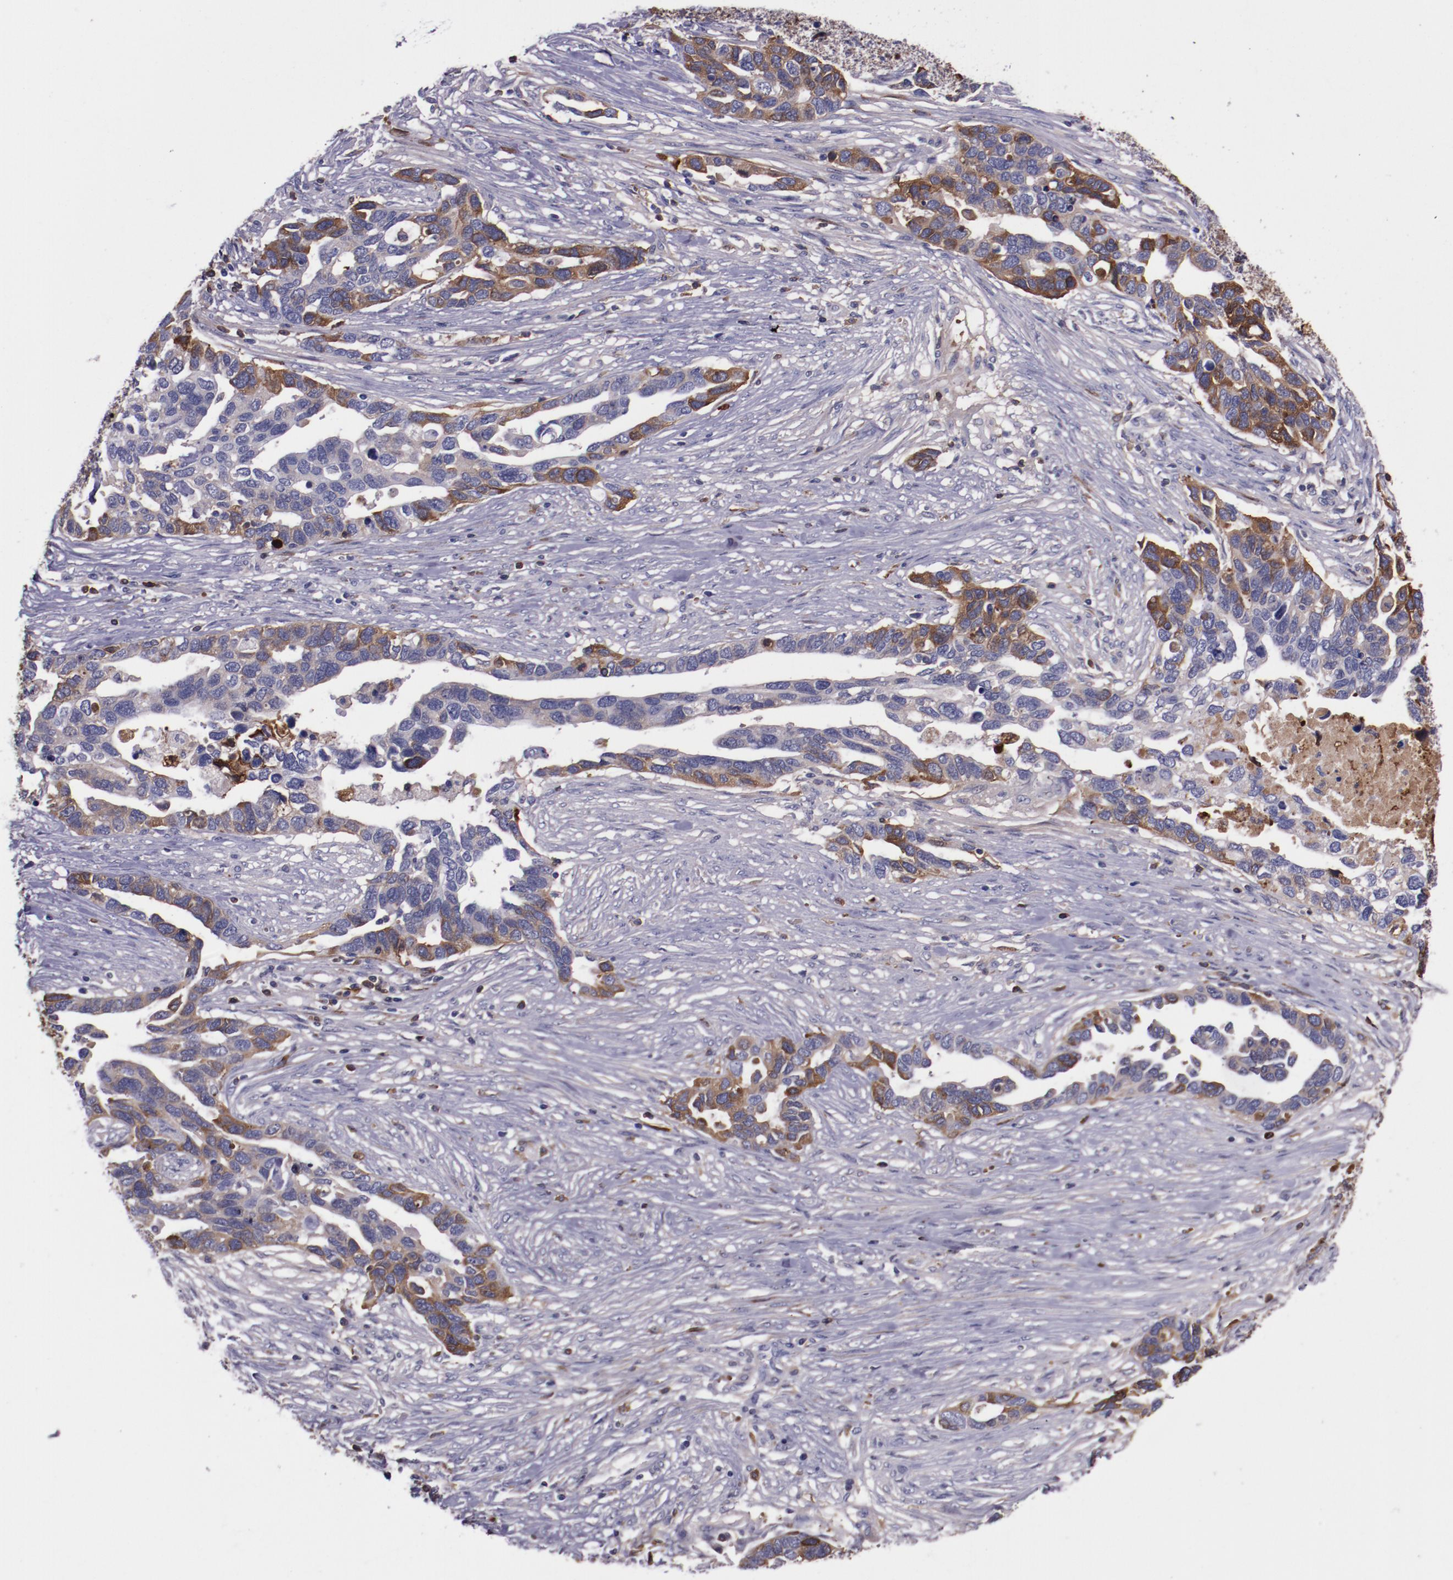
{"staining": {"intensity": "moderate", "quantity": "<25%", "location": "cytoplasmic/membranous"}, "tissue": "ovarian cancer", "cell_type": "Tumor cells", "image_type": "cancer", "snomed": [{"axis": "morphology", "description": "Cystadenocarcinoma, serous, NOS"}, {"axis": "topography", "description": "Ovary"}], "caption": "A brown stain highlights moderate cytoplasmic/membranous expression of a protein in ovarian cancer tumor cells.", "gene": "APOH", "patient": {"sex": "female", "age": 54}}